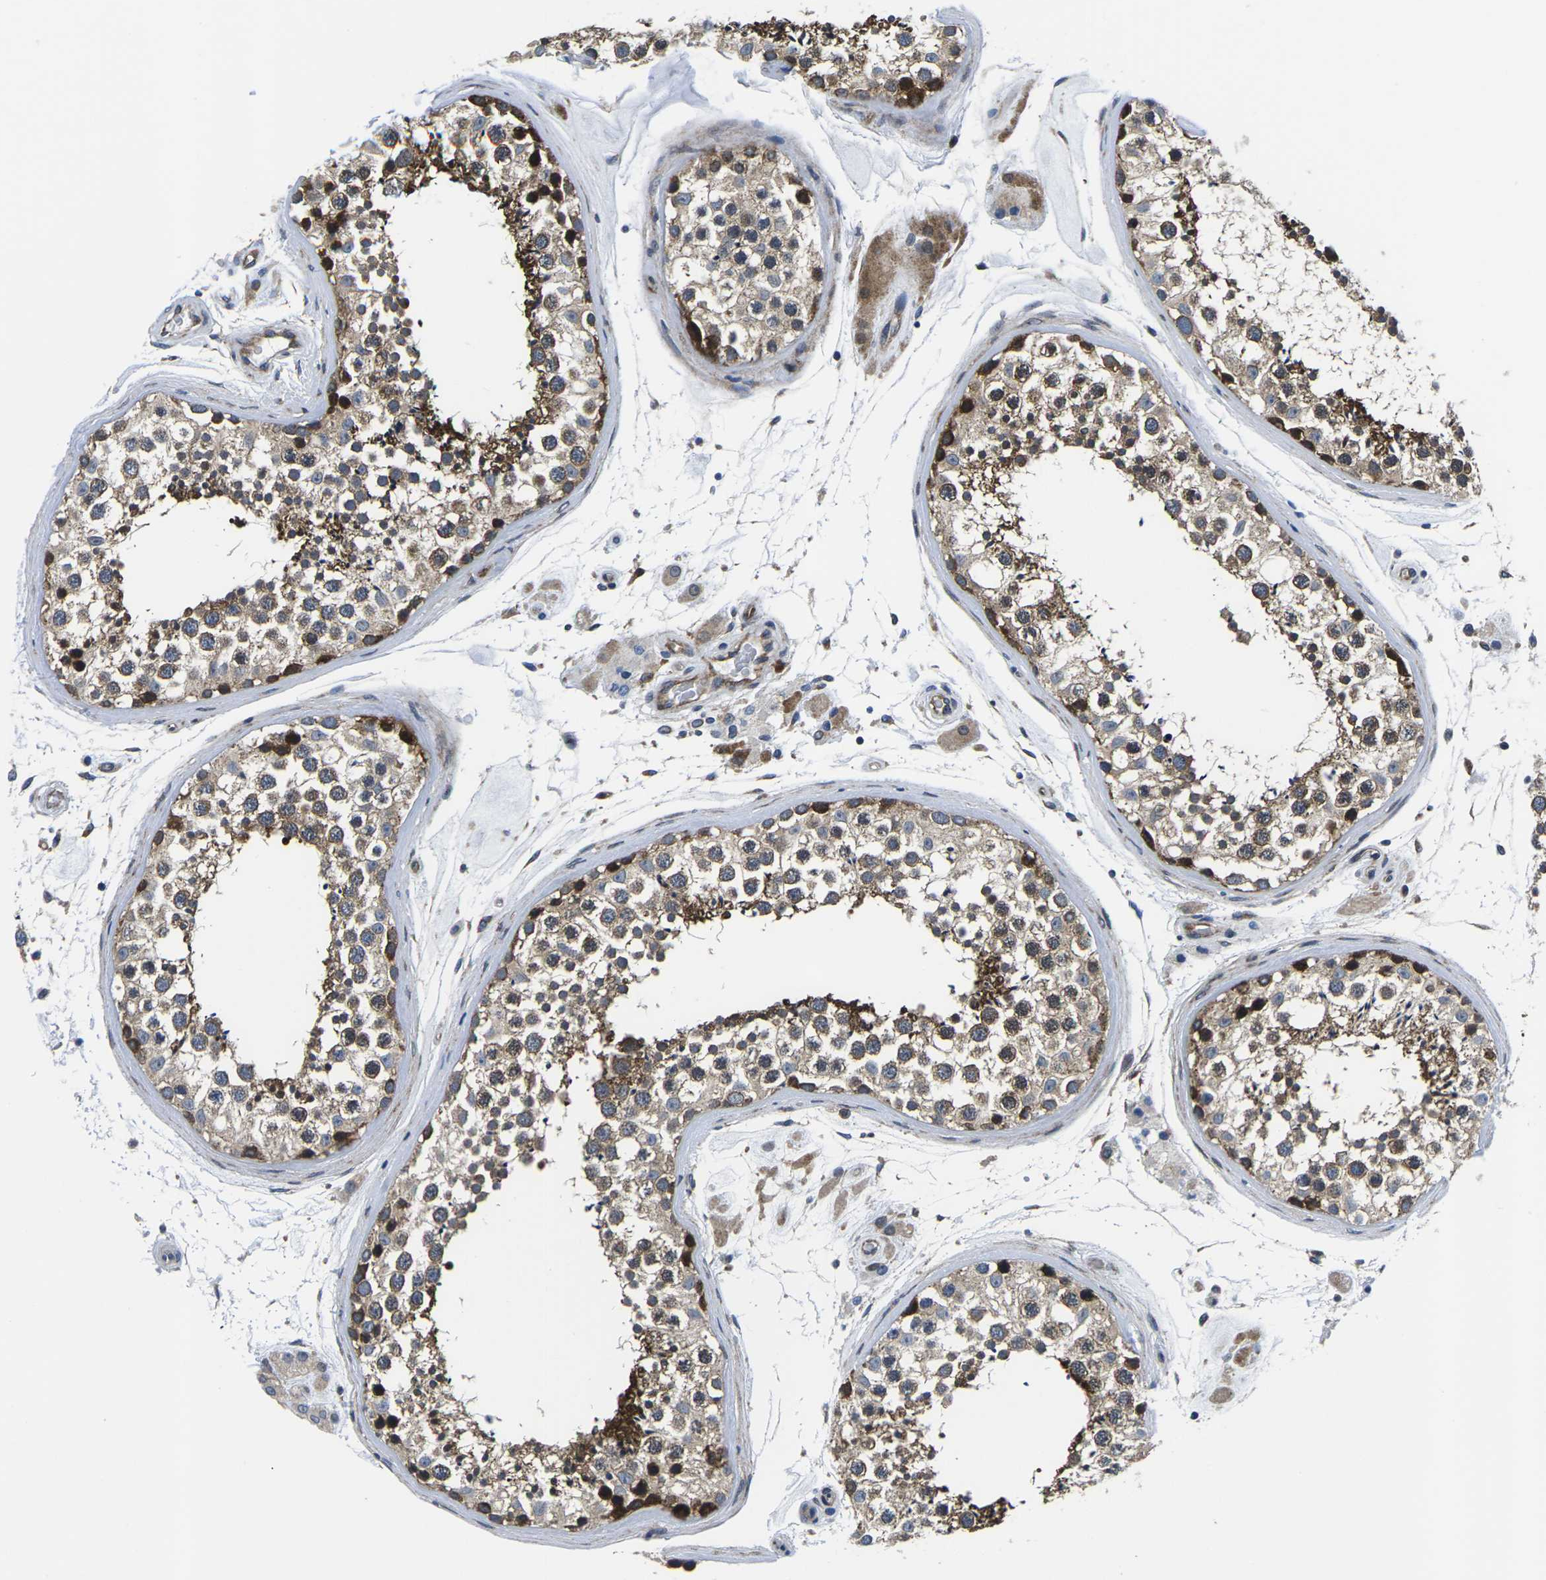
{"staining": {"intensity": "strong", "quantity": "25%-75%", "location": "cytoplasmic/membranous"}, "tissue": "testis", "cell_type": "Cells in seminiferous ducts", "image_type": "normal", "snomed": [{"axis": "morphology", "description": "Normal tissue, NOS"}, {"axis": "topography", "description": "Testis"}], "caption": "IHC image of normal human testis stained for a protein (brown), which demonstrates high levels of strong cytoplasmic/membranous positivity in about 25%-75% of cells in seminiferous ducts.", "gene": "EIF4E", "patient": {"sex": "male", "age": 46}}